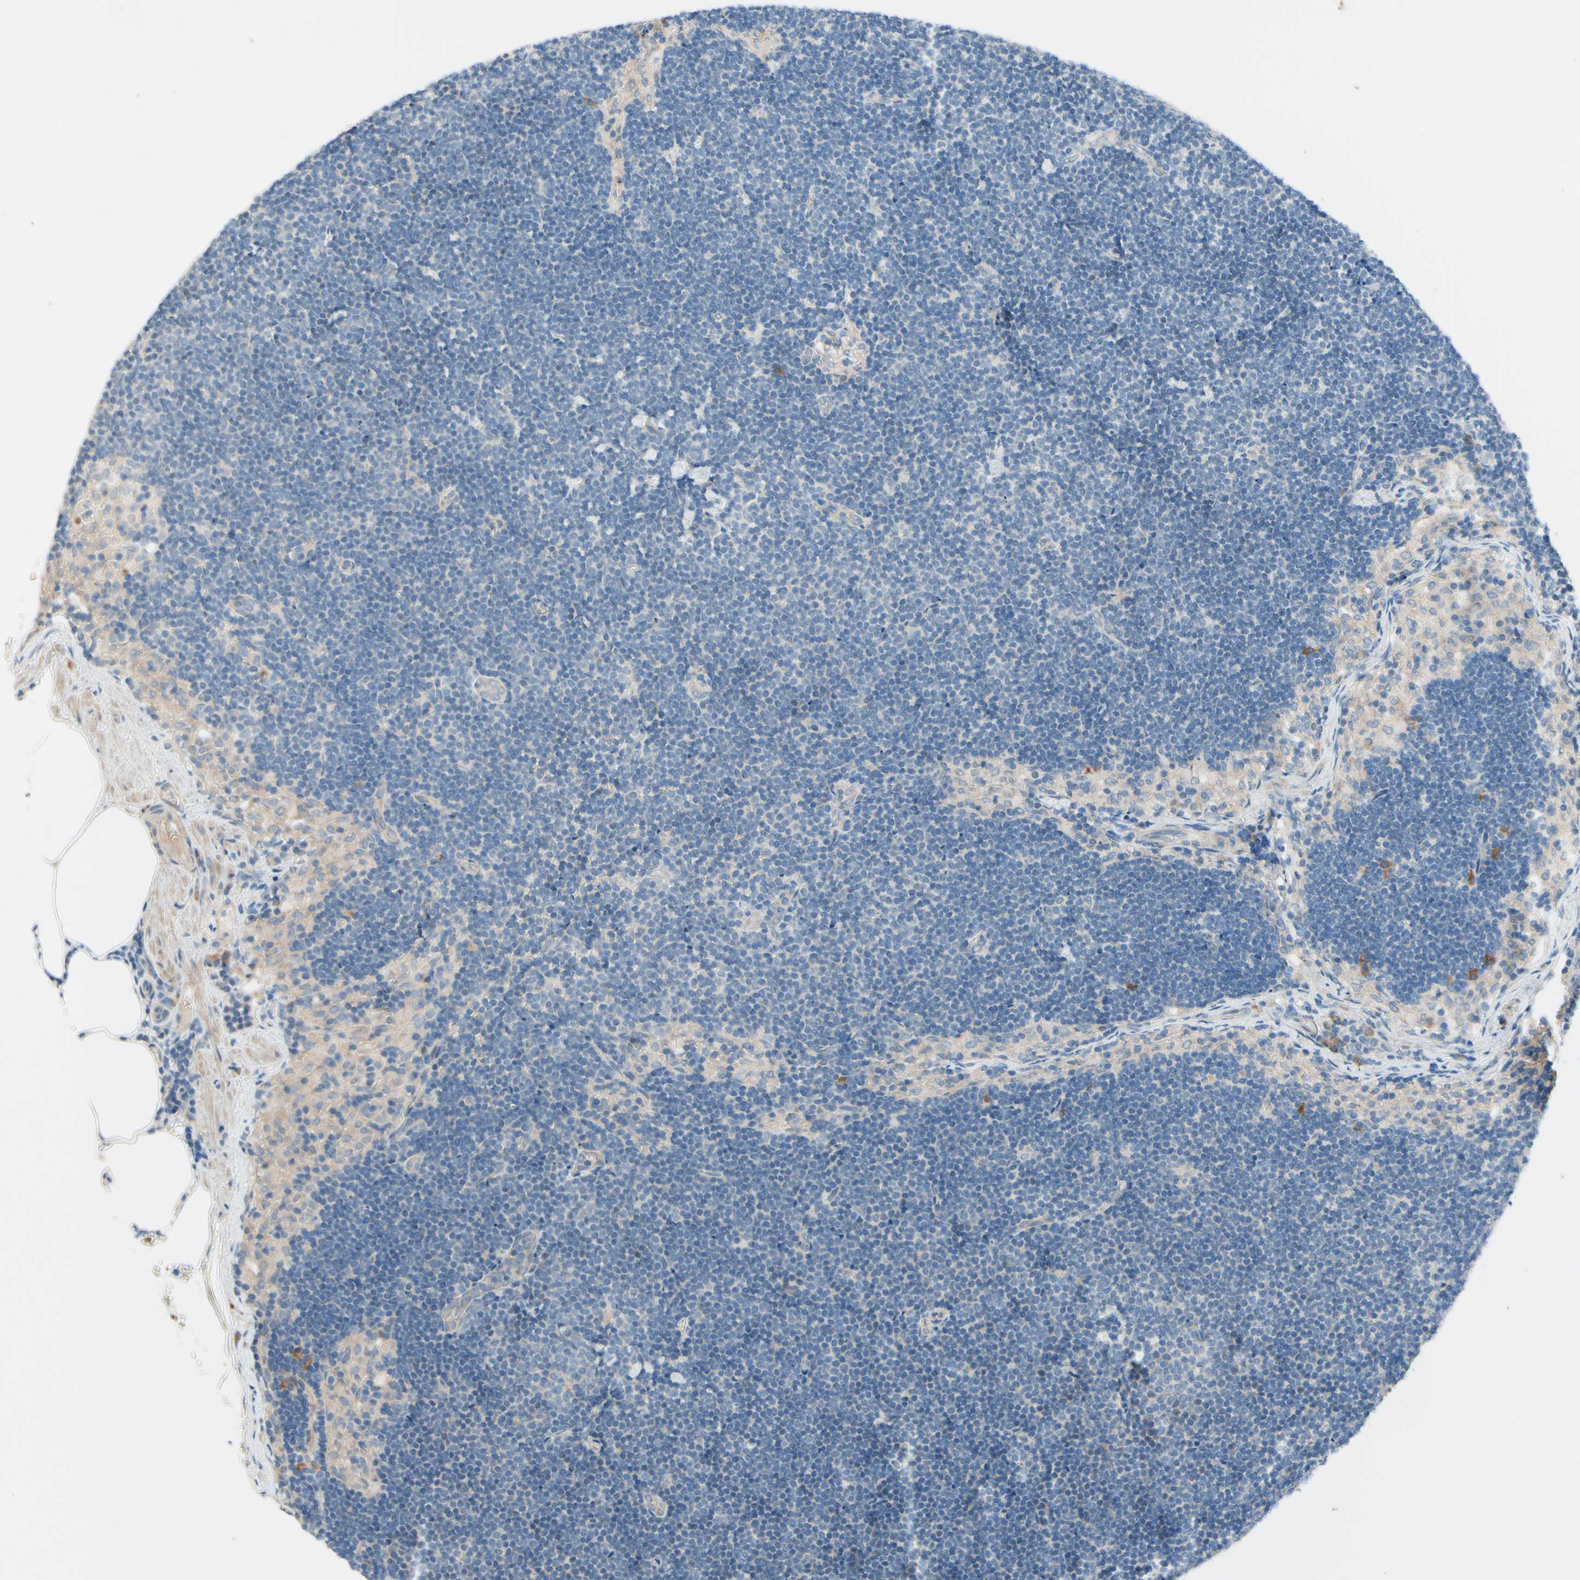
{"staining": {"intensity": "negative", "quantity": "none", "location": "none"}, "tissue": "lymph node", "cell_type": "Germinal center cells", "image_type": "normal", "snomed": [{"axis": "morphology", "description": "Normal tissue, NOS"}, {"axis": "topography", "description": "Lymph node"}], "caption": "Germinal center cells are negative for brown protein staining in unremarkable lymph node. (DAB (3,3'-diaminobenzidine) immunohistochemistry (IHC) visualized using brightfield microscopy, high magnification).", "gene": "IL2", "patient": {"sex": "male", "age": 63}}